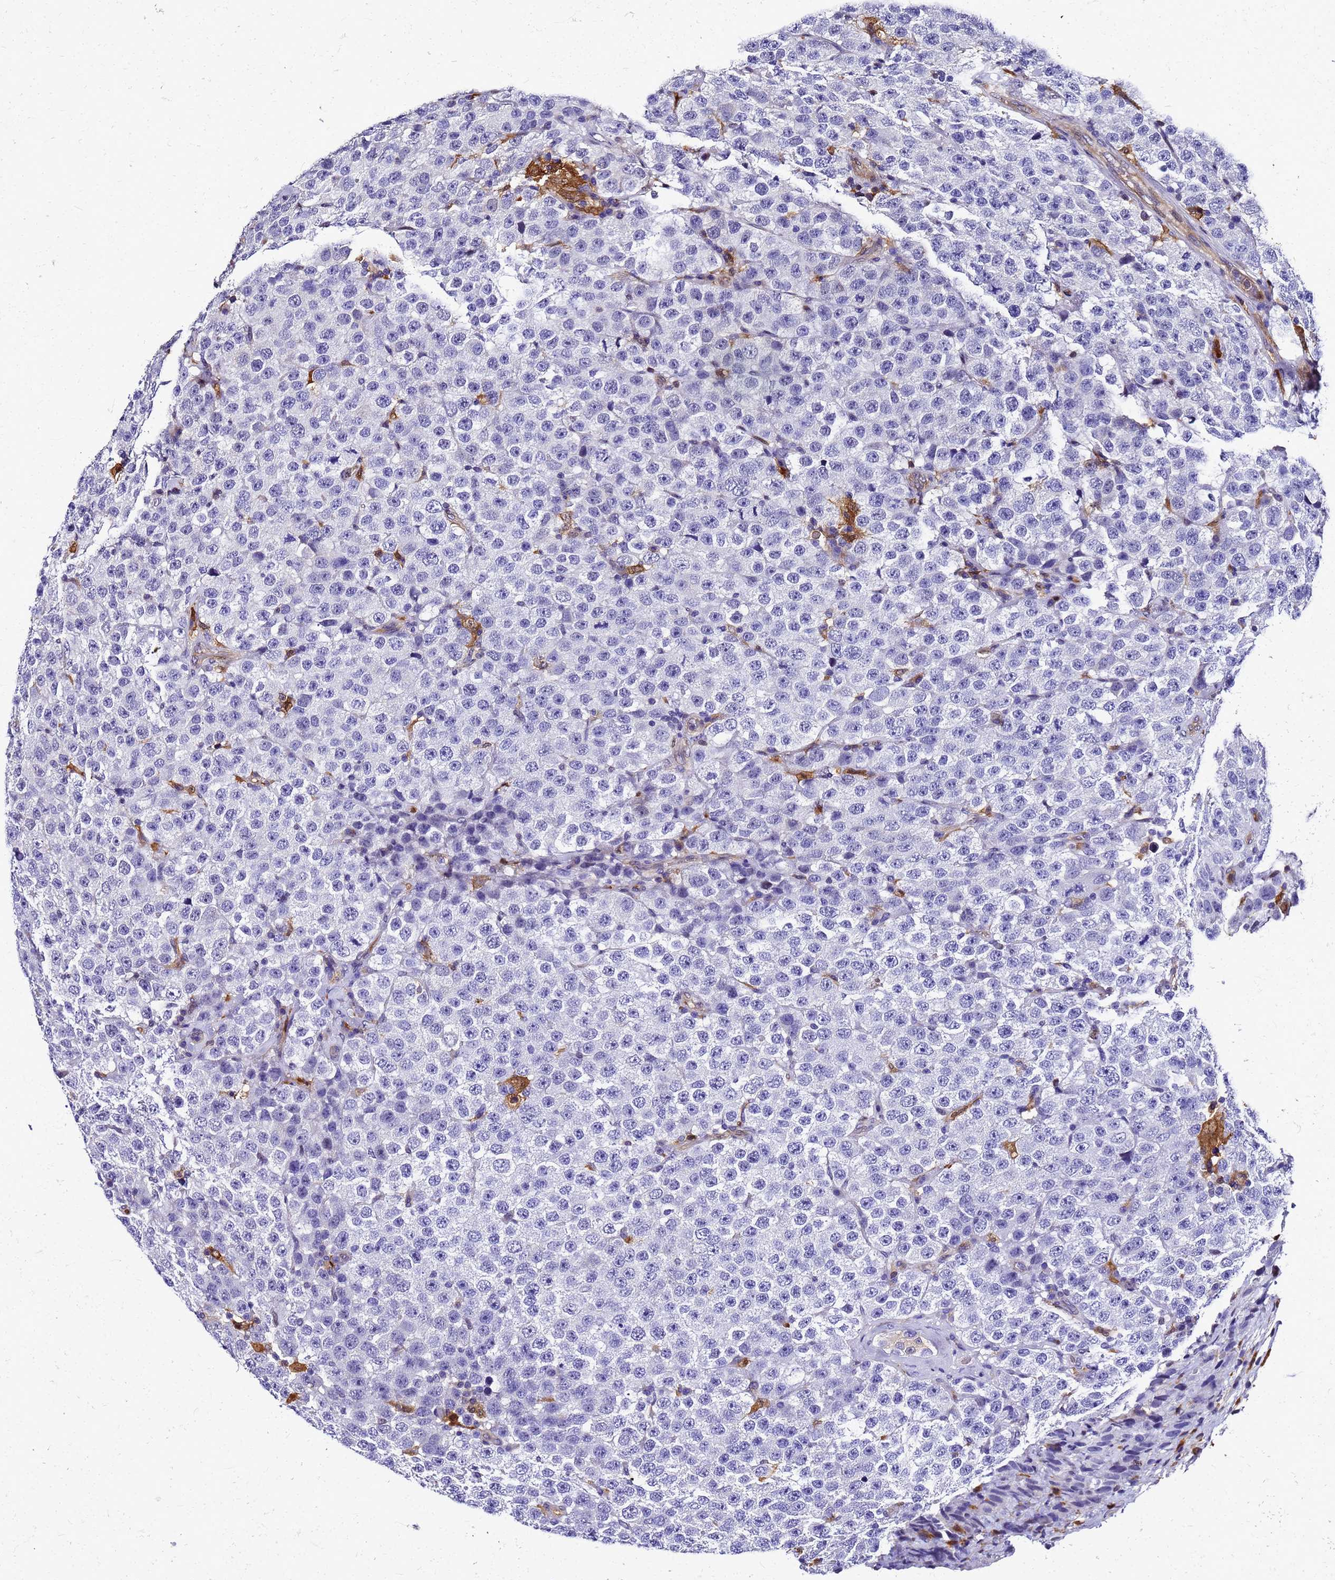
{"staining": {"intensity": "negative", "quantity": "none", "location": "none"}, "tissue": "testis cancer", "cell_type": "Tumor cells", "image_type": "cancer", "snomed": [{"axis": "morphology", "description": "Seminoma, NOS"}, {"axis": "topography", "description": "Testis"}], "caption": "Tumor cells are negative for brown protein staining in testis seminoma.", "gene": "S100A11", "patient": {"sex": "male", "age": 28}}